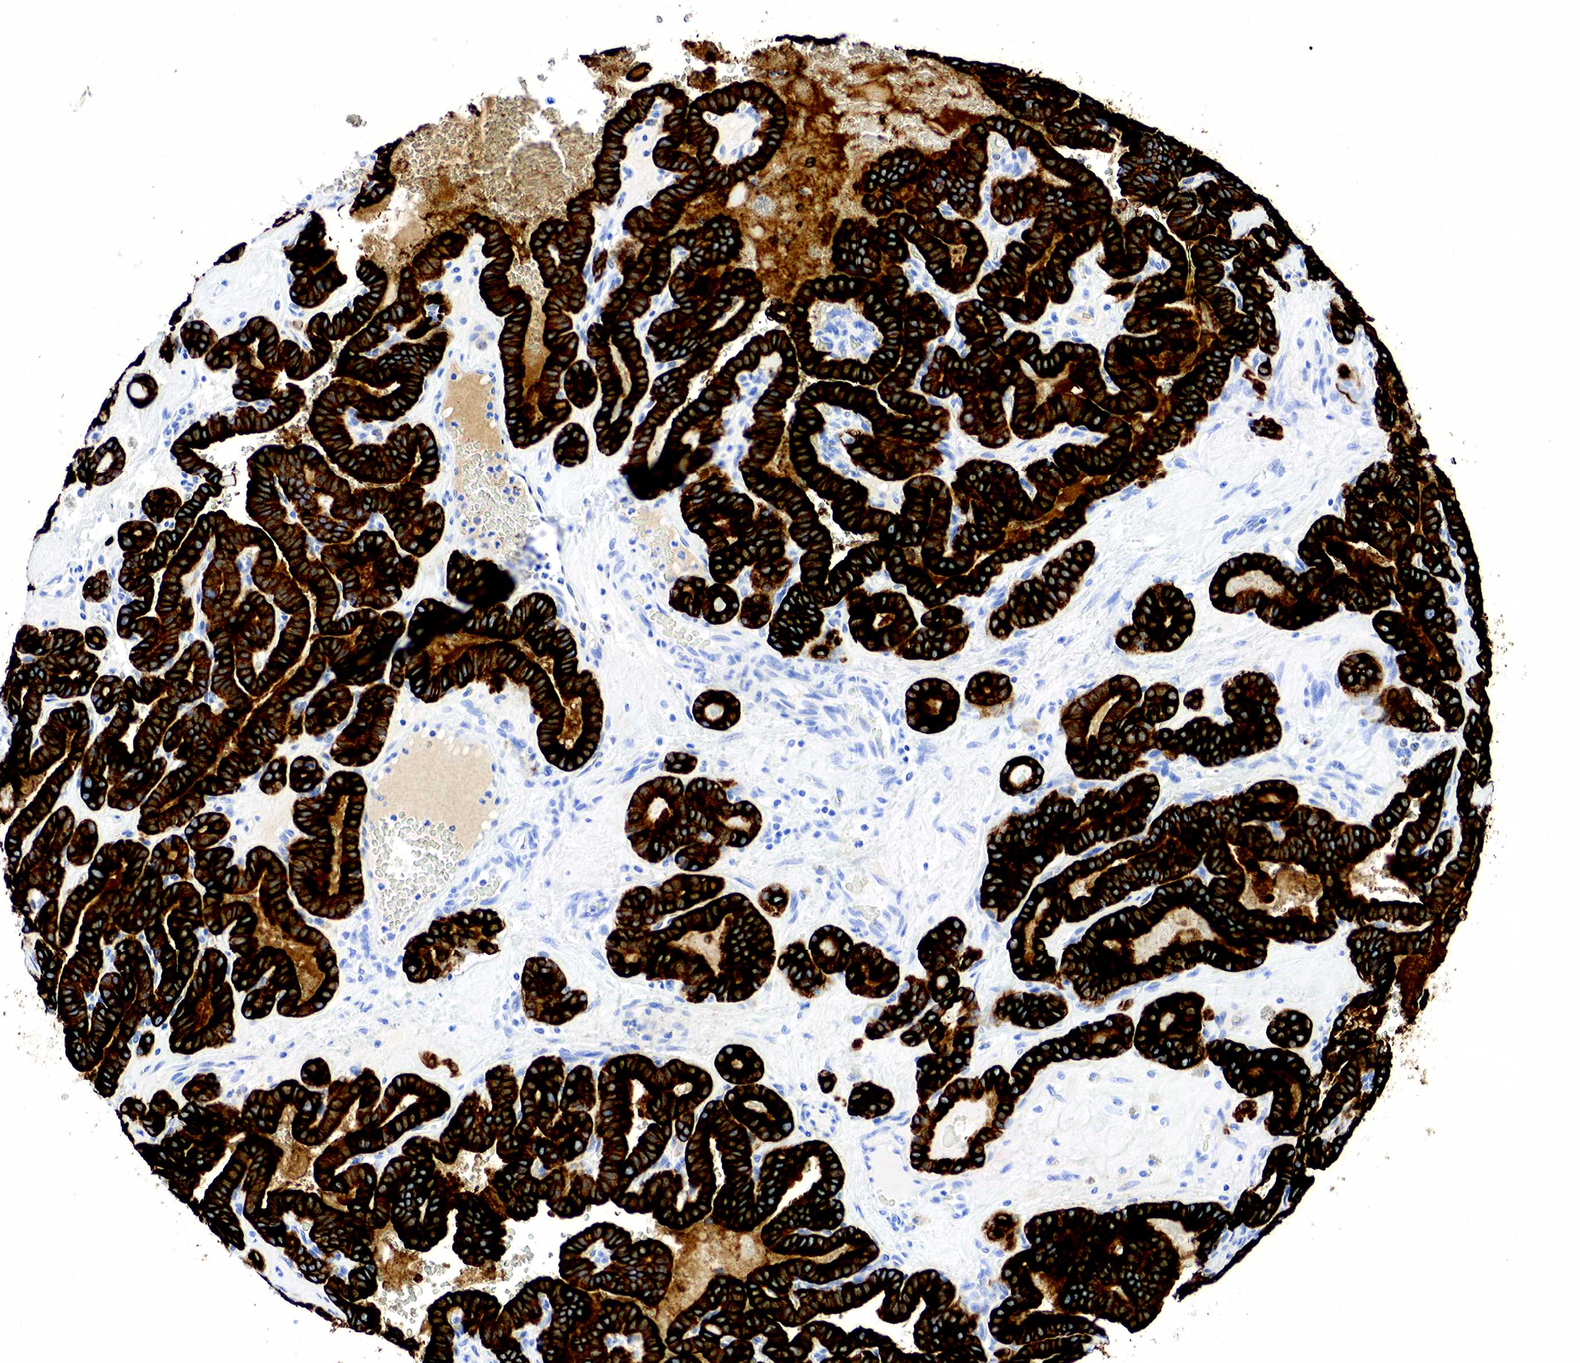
{"staining": {"intensity": "strong", "quantity": ">75%", "location": "cytoplasmic/membranous"}, "tissue": "thyroid cancer", "cell_type": "Tumor cells", "image_type": "cancer", "snomed": [{"axis": "morphology", "description": "Papillary adenocarcinoma, NOS"}, {"axis": "topography", "description": "Thyroid gland"}], "caption": "There is high levels of strong cytoplasmic/membranous expression in tumor cells of papillary adenocarcinoma (thyroid), as demonstrated by immunohistochemical staining (brown color).", "gene": "KRT7", "patient": {"sex": "male", "age": 87}}